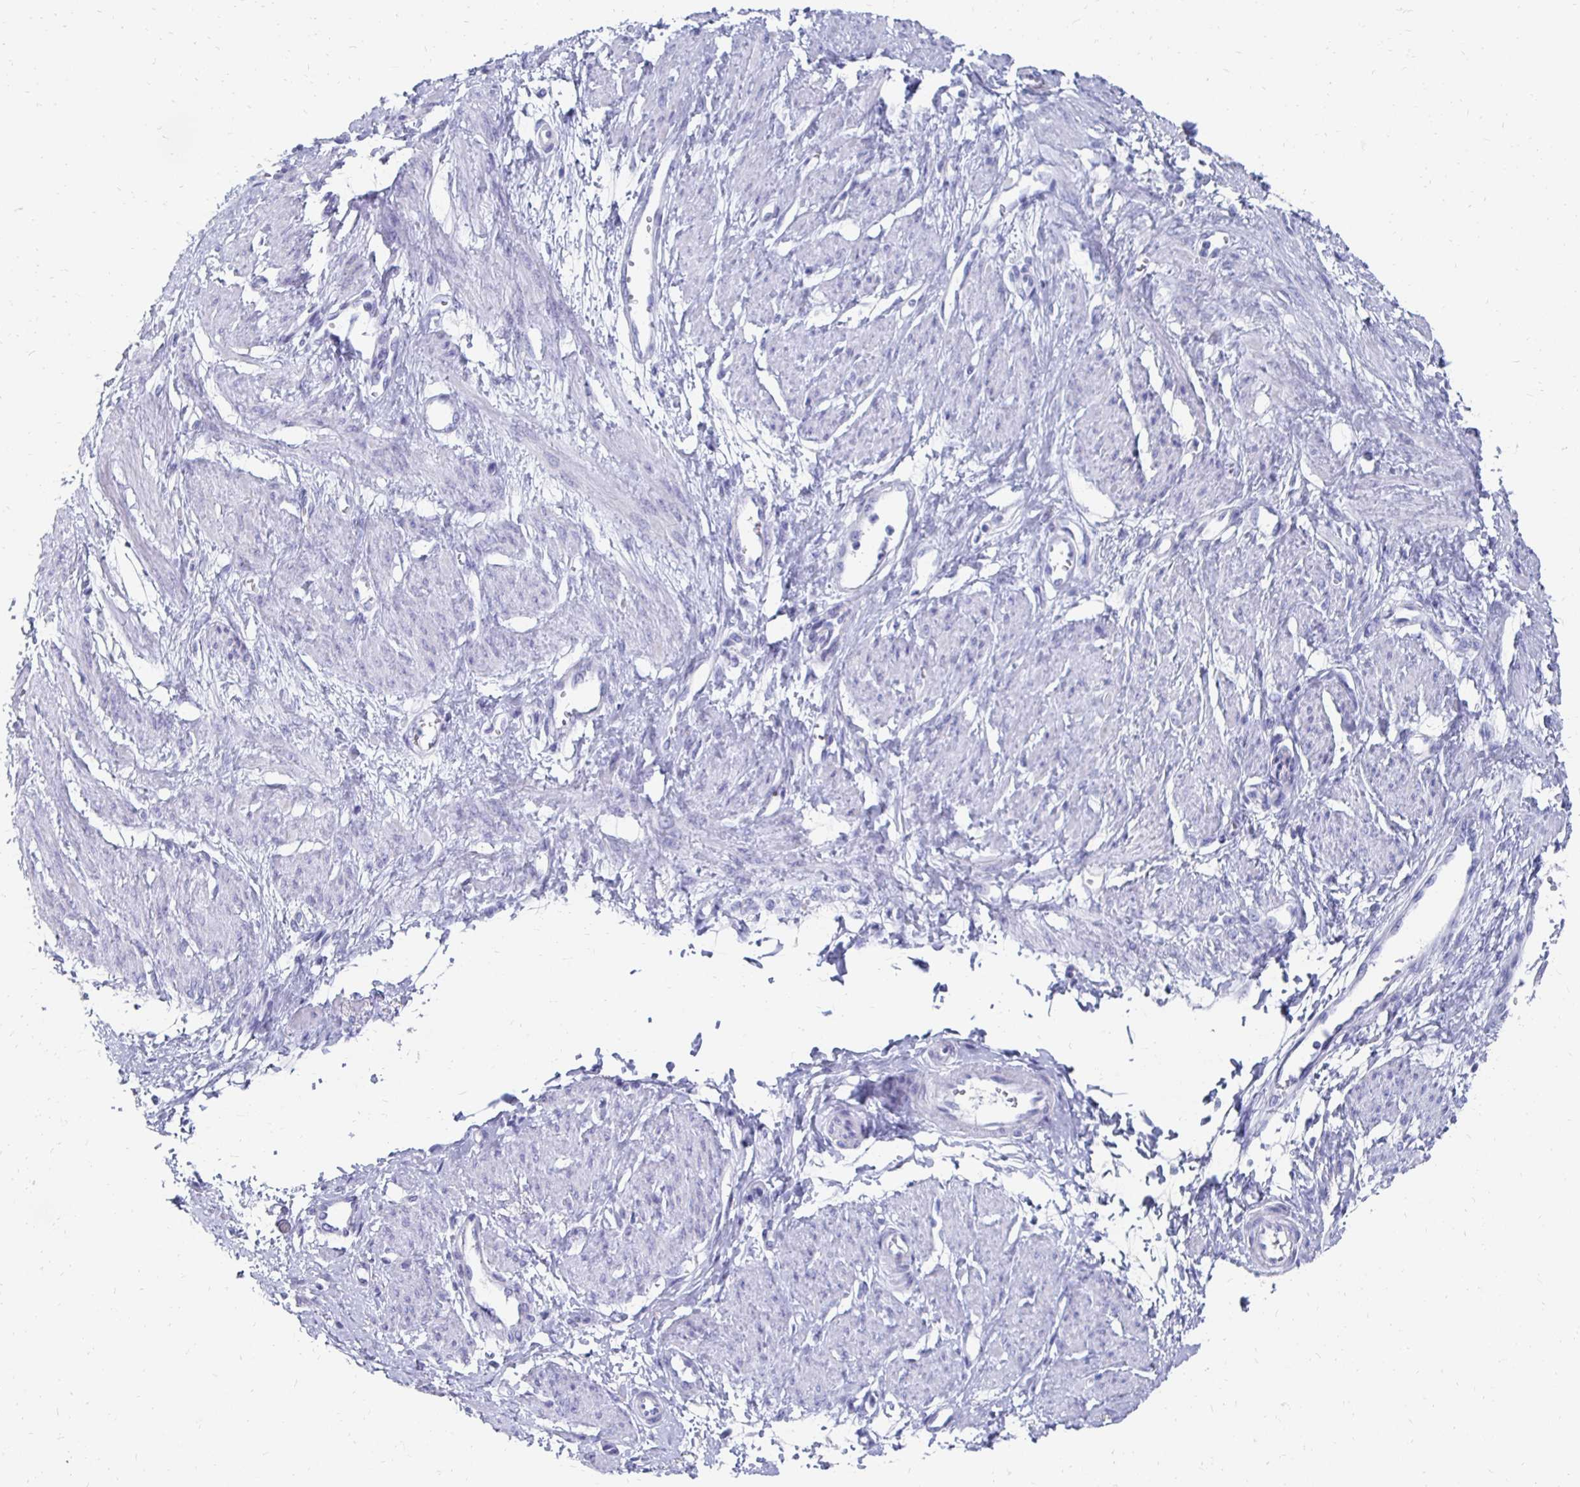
{"staining": {"intensity": "negative", "quantity": "none", "location": "none"}, "tissue": "smooth muscle", "cell_type": "Smooth muscle cells", "image_type": "normal", "snomed": [{"axis": "morphology", "description": "Normal tissue, NOS"}, {"axis": "topography", "description": "Smooth muscle"}, {"axis": "topography", "description": "Uterus"}], "caption": "Benign smooth muscle was stained to show a protein in brown. There is no significant positivity in smooth muscle cells. (DAB immunohistochemistry (IHC), high magnification).", "gene": "SYCP3", "patient": {"sex": "female", "age": 39}}